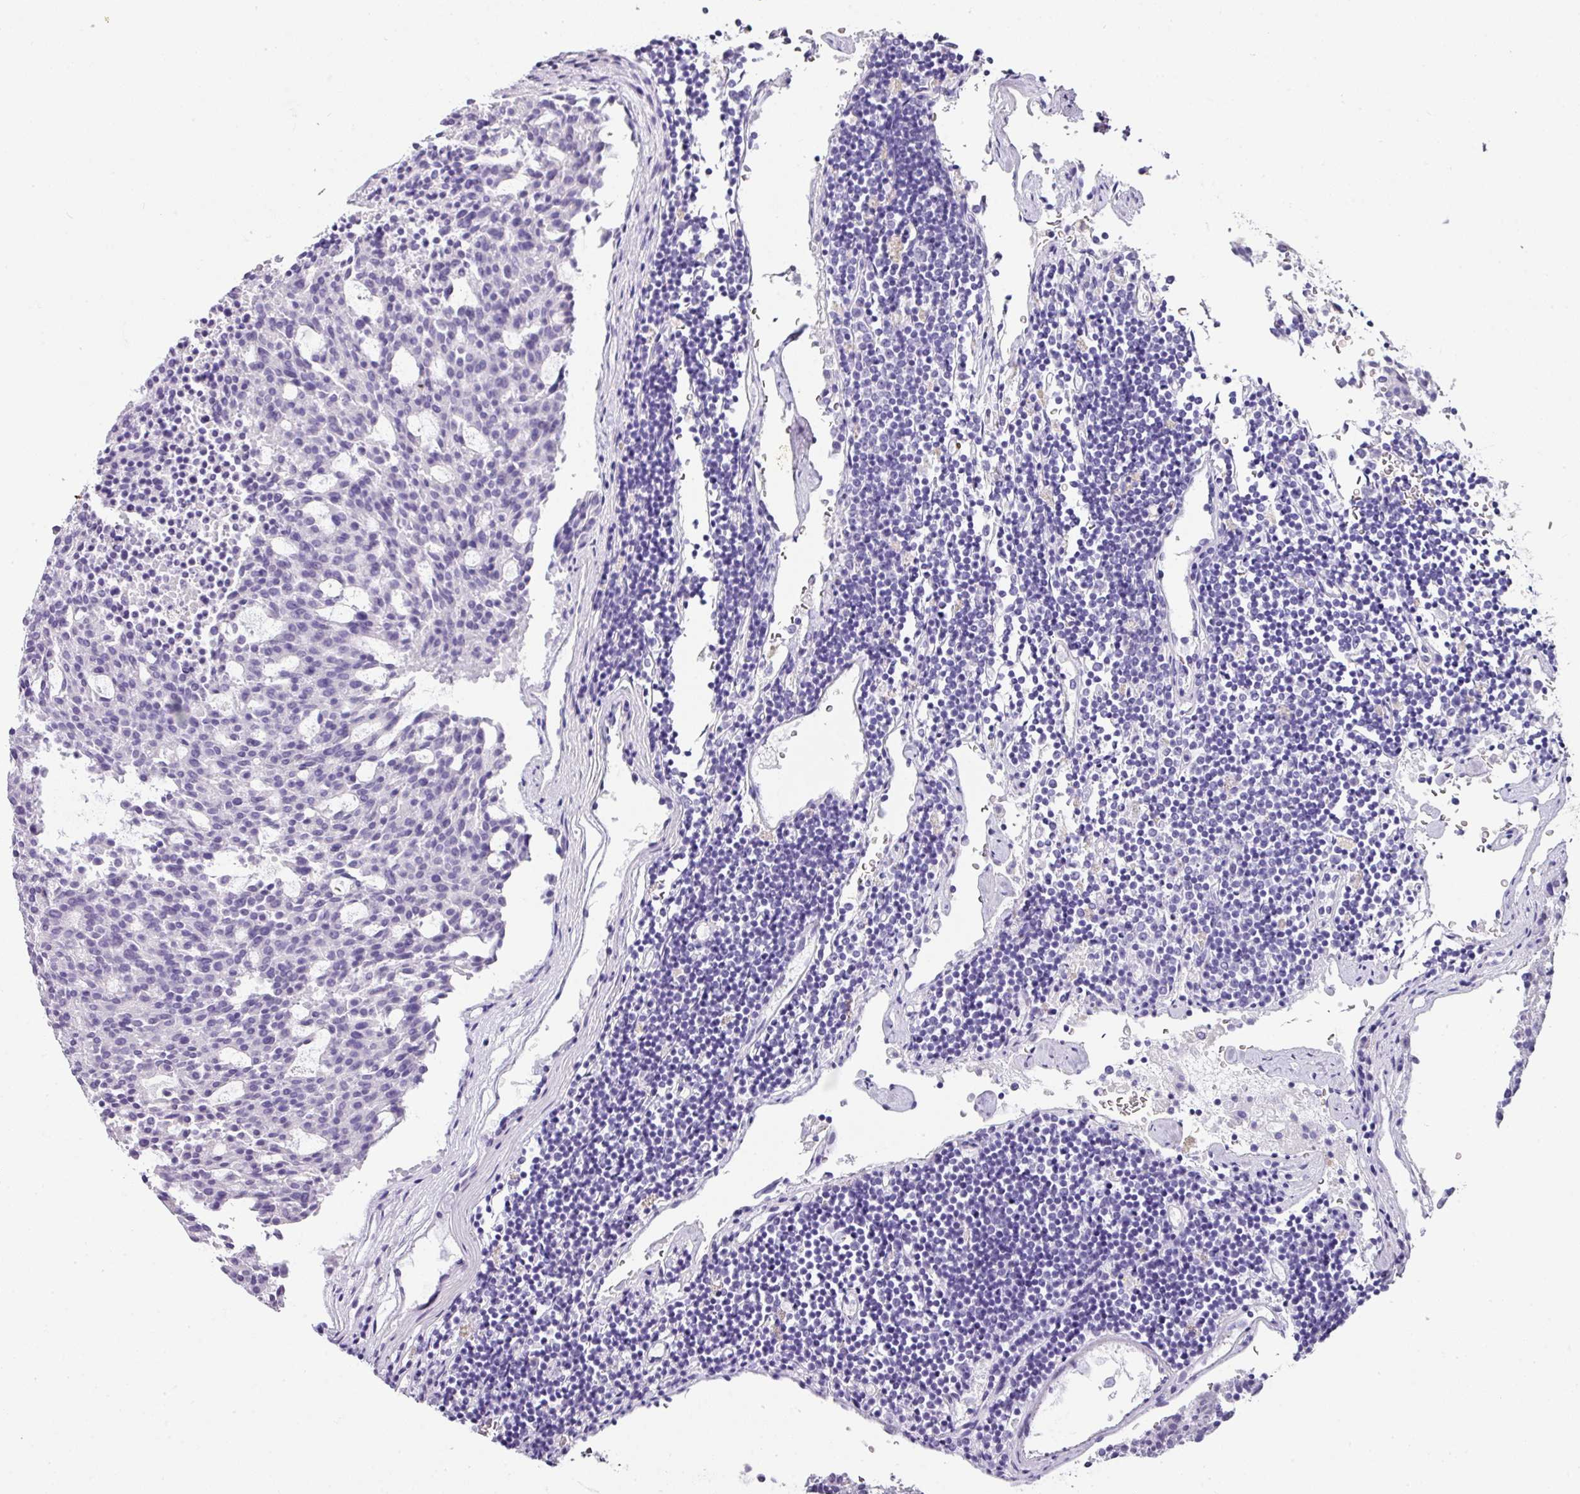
{"staining": {"intensity": "negative", "quantity": "none", "location": "none"}, "tissue": "carcinoid", "cell_type": "Tumor cells", "image_type": "cancer", "snomed": [{"axis": "morphology", "description": "Carcinoid, malignant, NOS"}, {"axis": "topography", "description": "Pancreas"}], "caption": "An immunohistochemistry (IHC) micrograph of carcinoid is shown. There is no staining in tumor cells of carcinoid.", "gene": "NAPSA", "patient": {"sex": "female", "age": 54}}